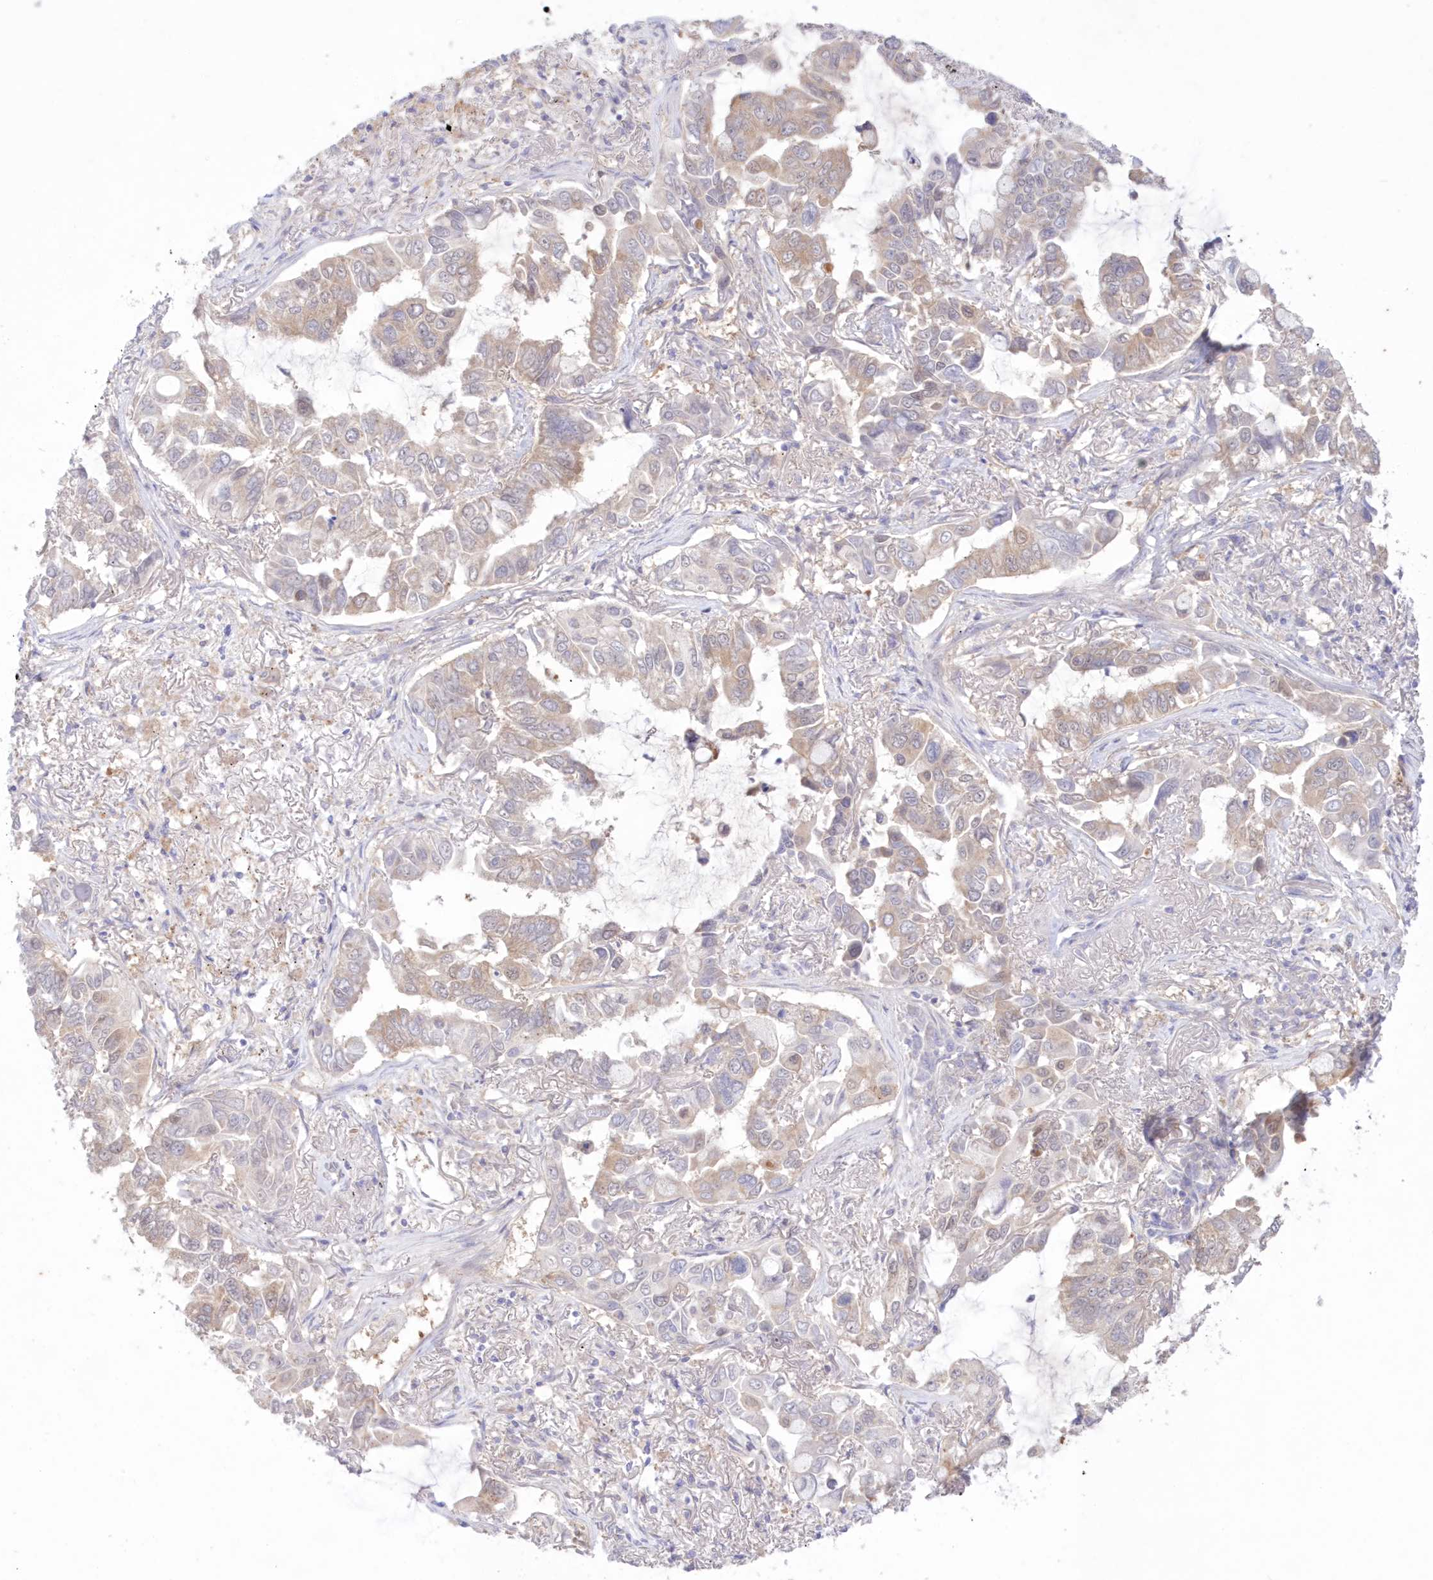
{"staining": {"intensity": "weak", "quantity": "<25%", "location": "cytoplasmic/membranous"}, "tissue": "lung cancer", "cell_type": "Tumor cells", "image_type": "cancer", "snomed": [{"axis": "morphology", "description": "Adenocarcinoma, NOS"}, {"axis": "topography", "description": "Lung"}], "caption": "Tumor cells are negative for brown protein staining in lung cancer (adenocarcinoma). (DAB immunohistochemistry visualized using brightfield microscopy, high magnification).", "gene": "RNPEP", "patient": {"sex": "male", "age": 64}}